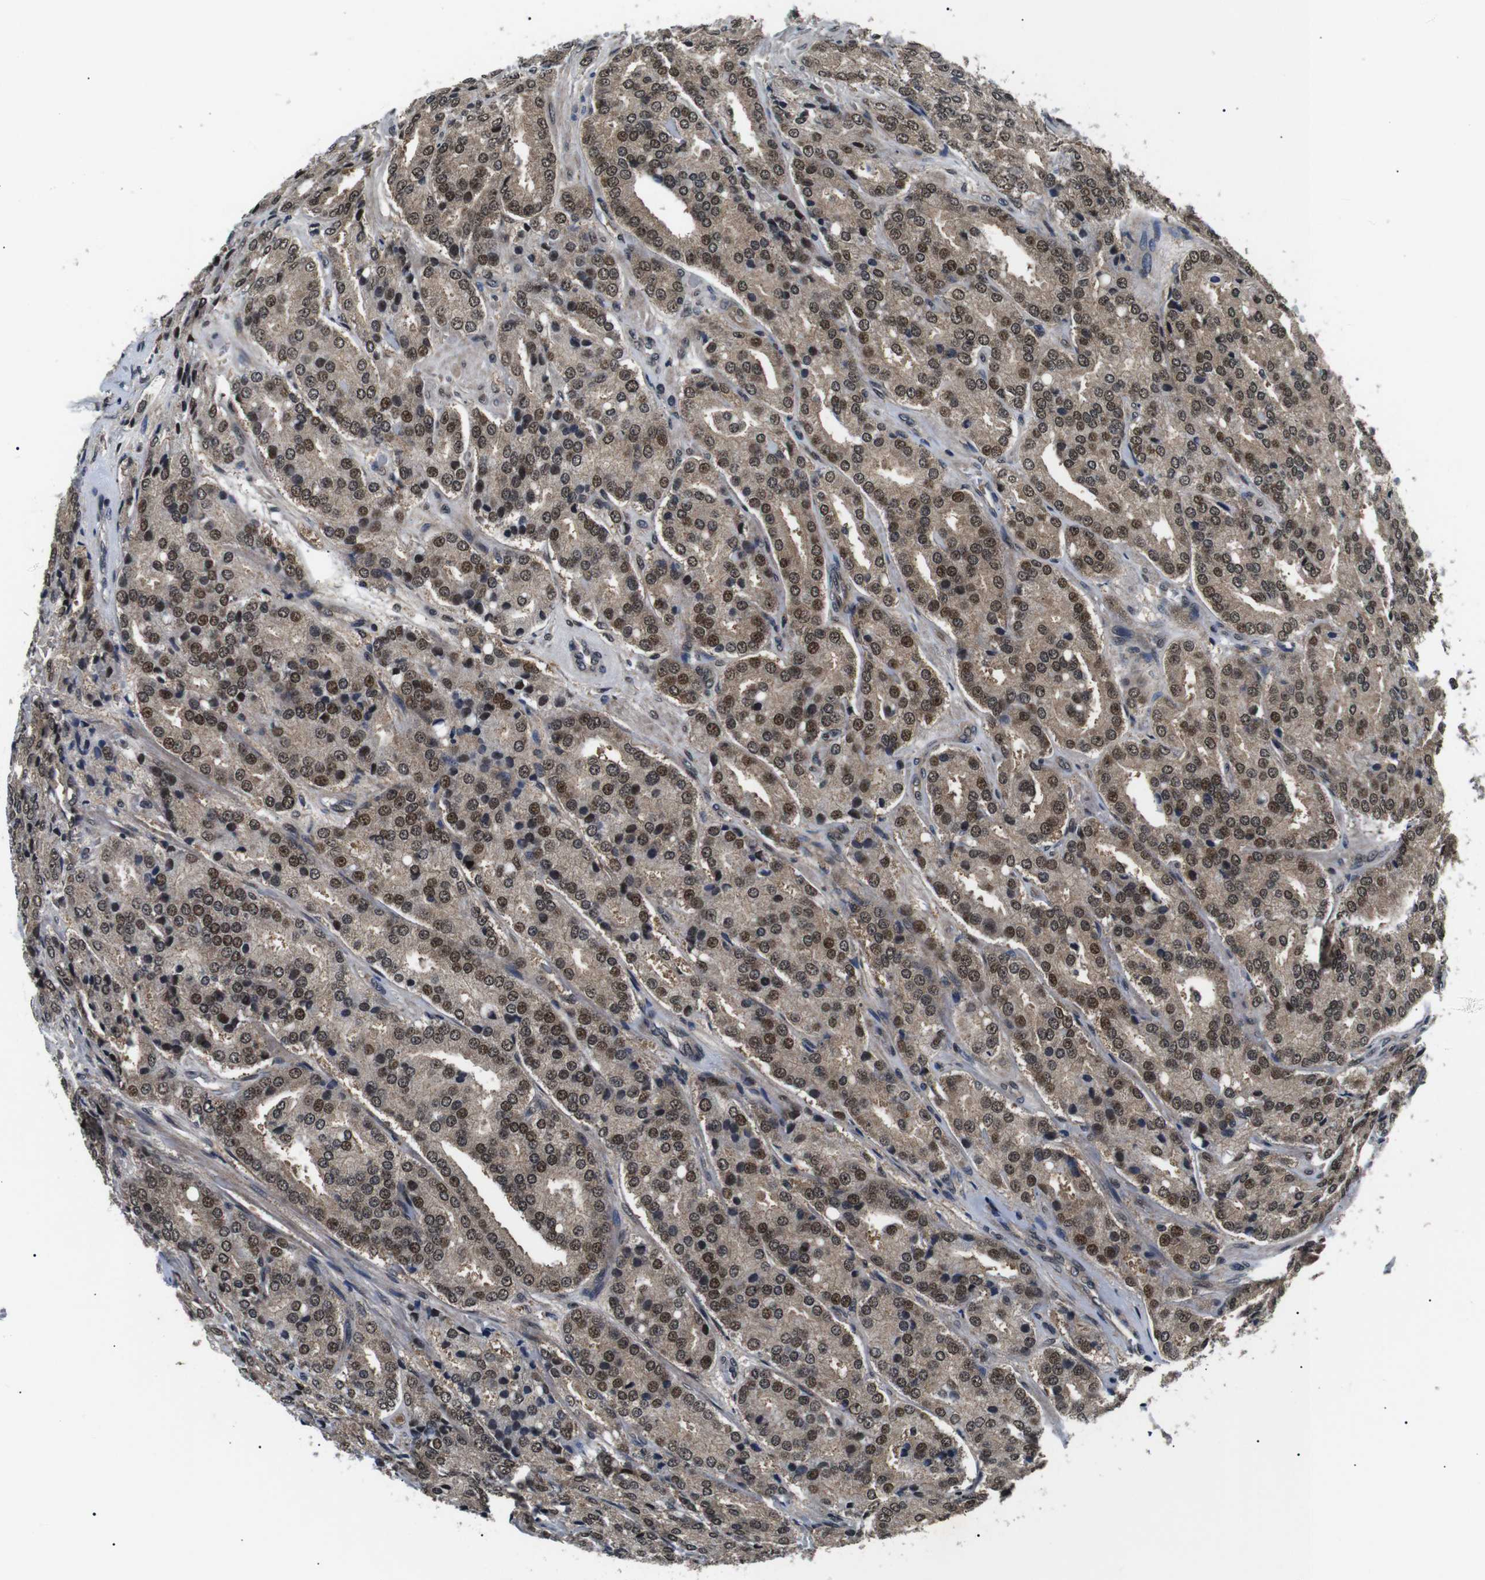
{"staining": {"intensity": "moderate", "quantity": ">75%", "location": "cytoplasmic/membranous,nuclear"}, "tissue": "prostate cancer", "cell_type": "Tumor cells", "image_type": "cancer", "snomed": [{"axis": "morphology", "description": "Adenocarcinoma, High grade"}, {"axis": "topography", "description": "Prostate"}], "caption": "The micrograph demonstrates staining of prostate cancer, revealing moderate cytoplasmic/membranous and nuclear protein staining (brown color) within tumor cells.", "gene": "SKP1", "patient": {"sex": "male", "age": 65}}